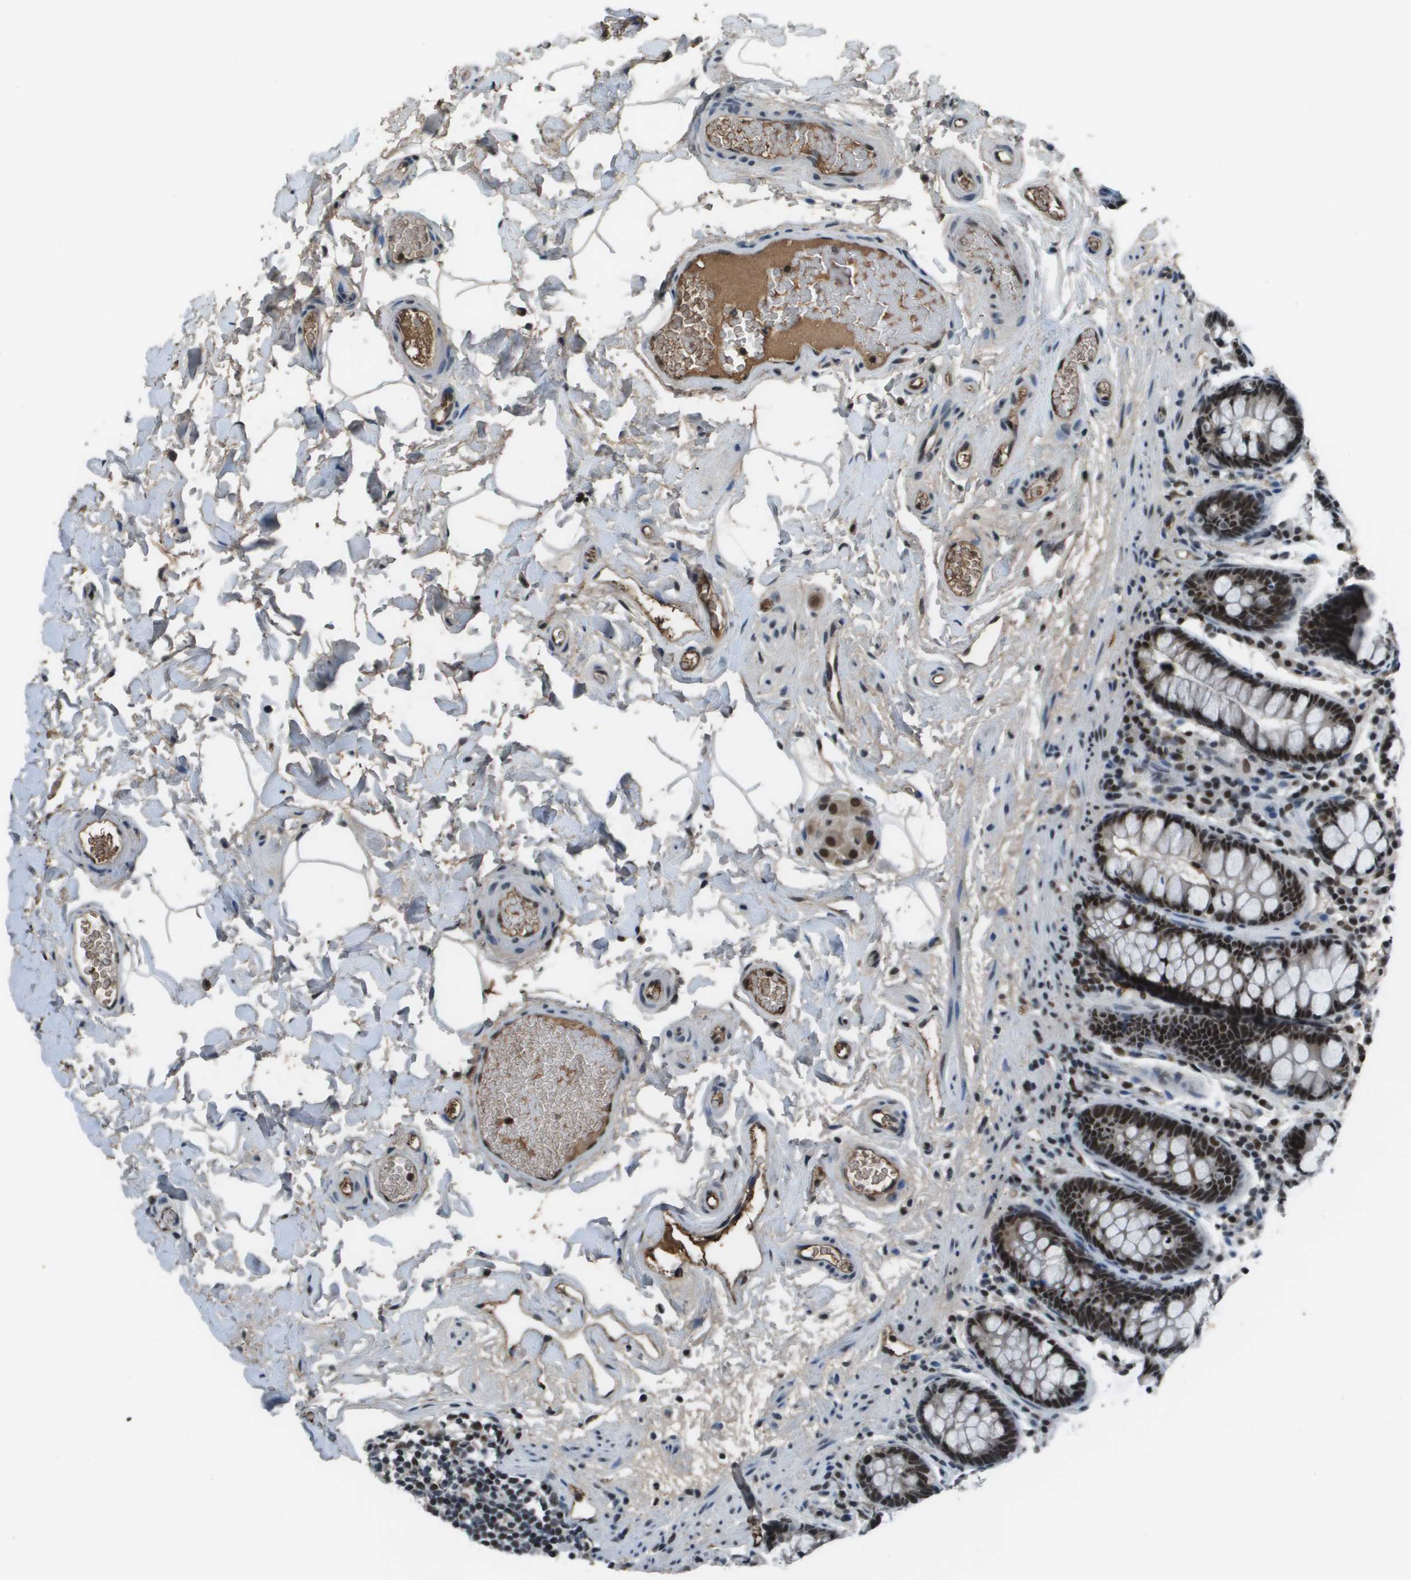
{"staining": {"intensity": "moderate", "quantity": ">75%", "location": "cytoplasmic/membranous"}, "tissue": "colon", "cell_type": "Endothelial cells", "image_type": "normal", "snomed": [{"axis": "morphology", "description": "Normal tissue, NOS"}, {"axis": "topography", "description": "Colon"}], "caption": "An image of colon stained for a protein exhibits moderate cytoplasmic/membranous brown staining in endothelial cells.", "gene": "THRAP3", "patient": {"sex": "female", "age": 80}}